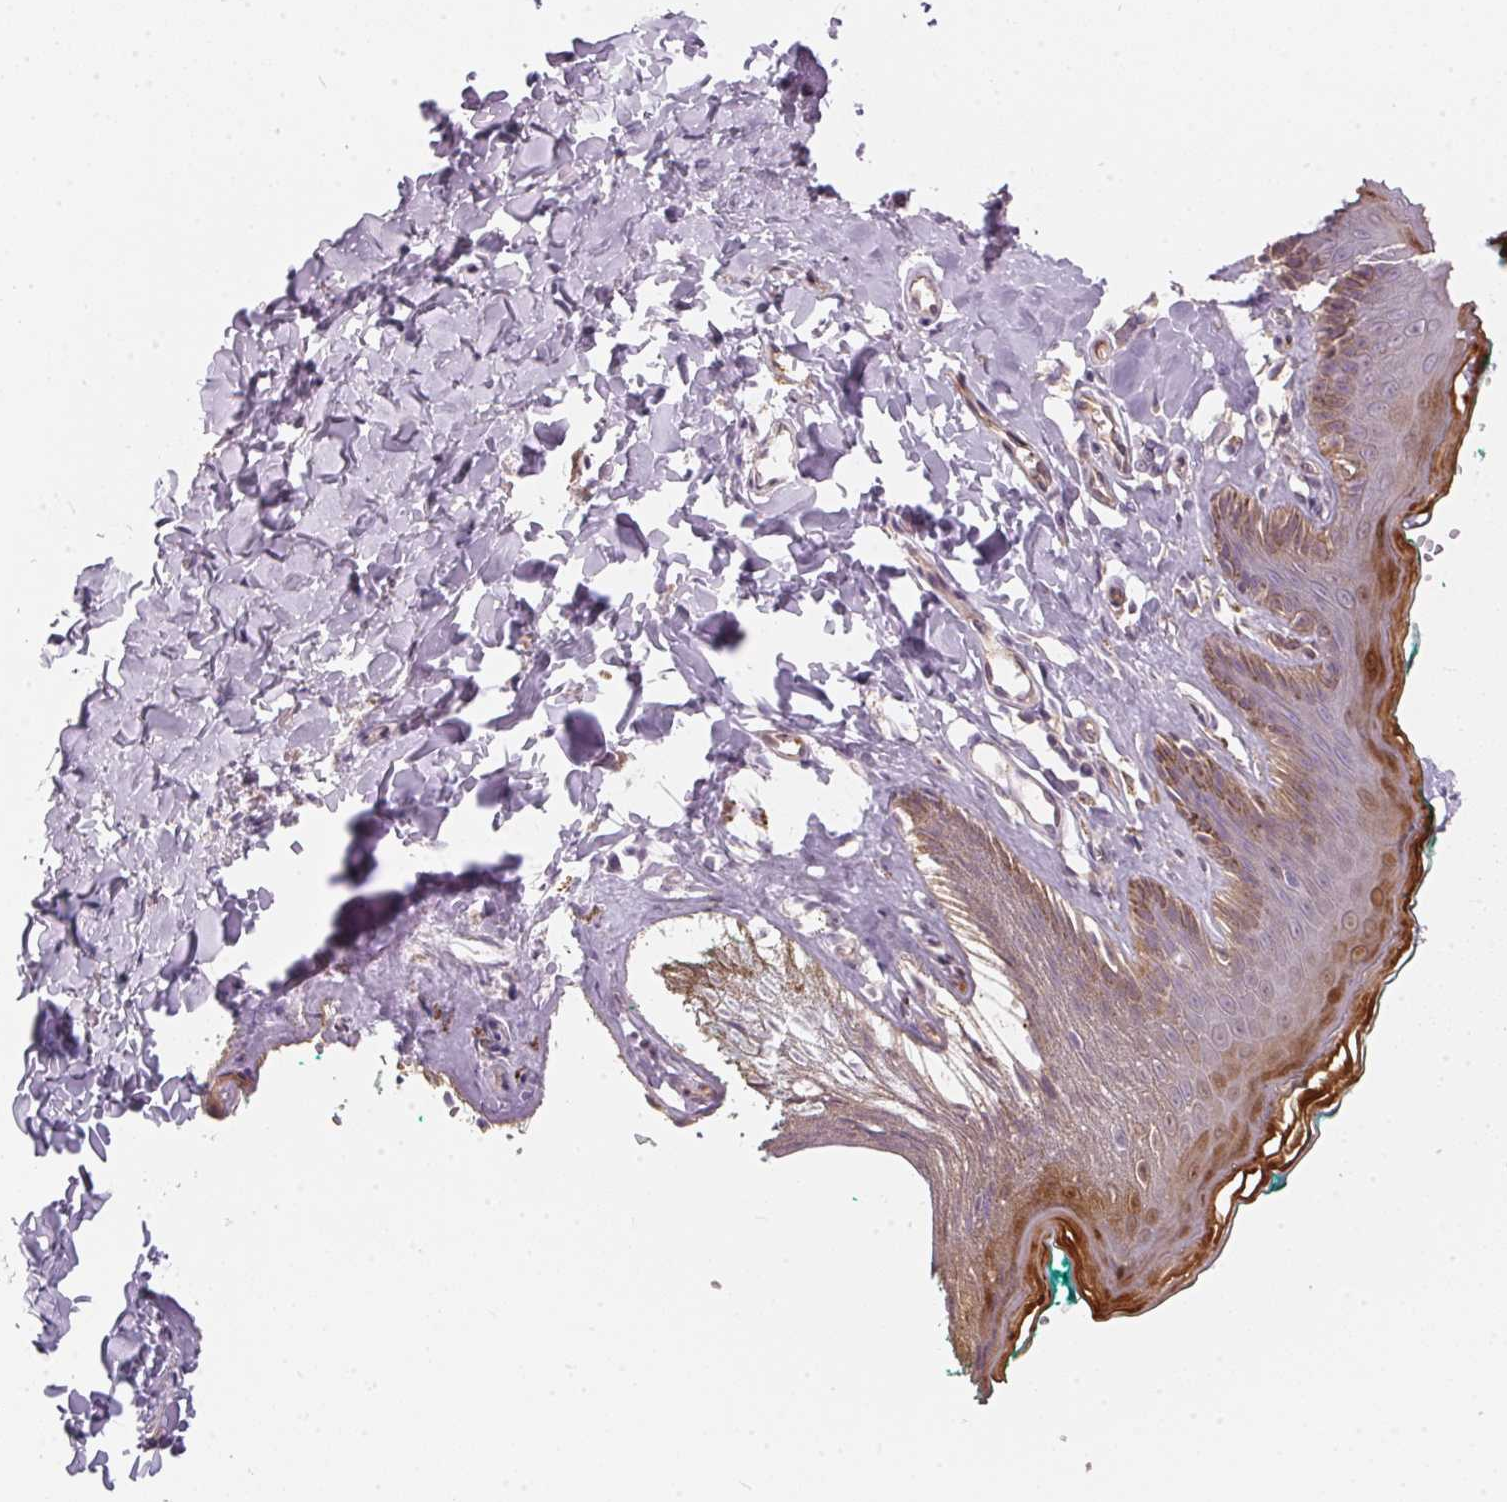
{"staining": {"intensity": "moderate", "quantity": "<25%", "location": "cytoplasmic/membranous,nuclear"}, "tissue": "skin", "cell_type": "Epidermal cells", "image_type": "normal", "snomed": [{"axis": "morphology", "description": "Normal tissue, NOS"}, {"axis": "topography", "description": "Vulva"}, {"axis": "topography", "description": "Peripheral nerve tissue"}], "caption": "The micrograph demonstrates staining of normal skin, revealing moderate cytoplasmic/membranous,nuclear protein positivity (brown color) within epidermal cells.", "gene": "BLMH", "patient": {"sex": "female", "age": 66}}